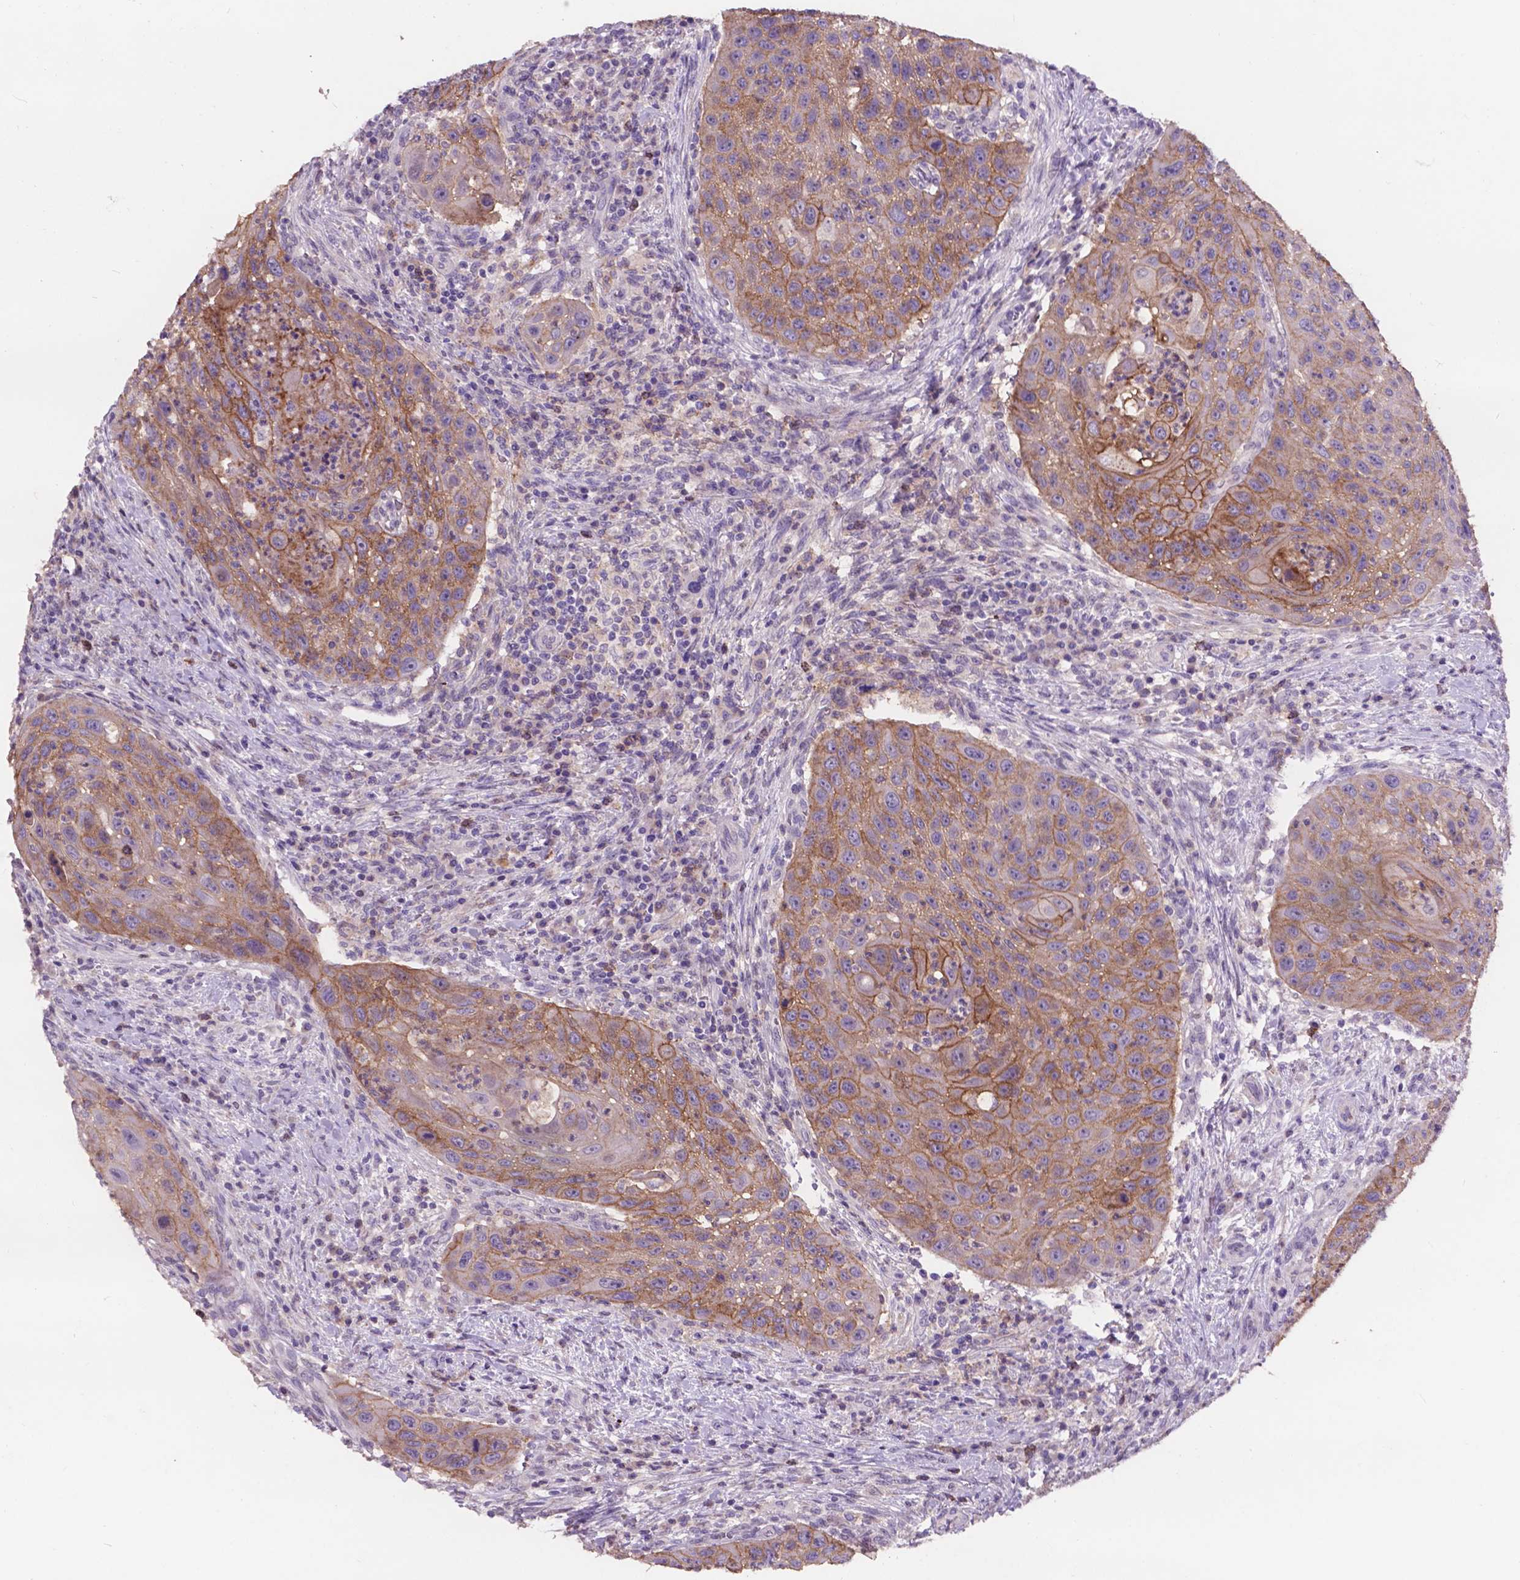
{"staining": {"intensity": "moderate", "quantity": "25%-75%", "location": "cytoplasmic/membranous"}, "tissue": "head and neck cancer", "cell_type": "Tumor cells", "image_type": "cancer", "snomed": [{"axis": "morphology", "description": "Squamous cell carcinoma, NOS"}, {"axis": "topography", "description": "Head-Neck"}], "caption": "An IHC photomicrograph of neoplastic tissue is shown. Protein staining in brown shows moderate cytoplasmic/membranous positivity in head and neck cancer (squamous cell carcinoma) within tumor cells.", "gene": "PLSCR1", "patient": {"sex": "male", "age": 69}}